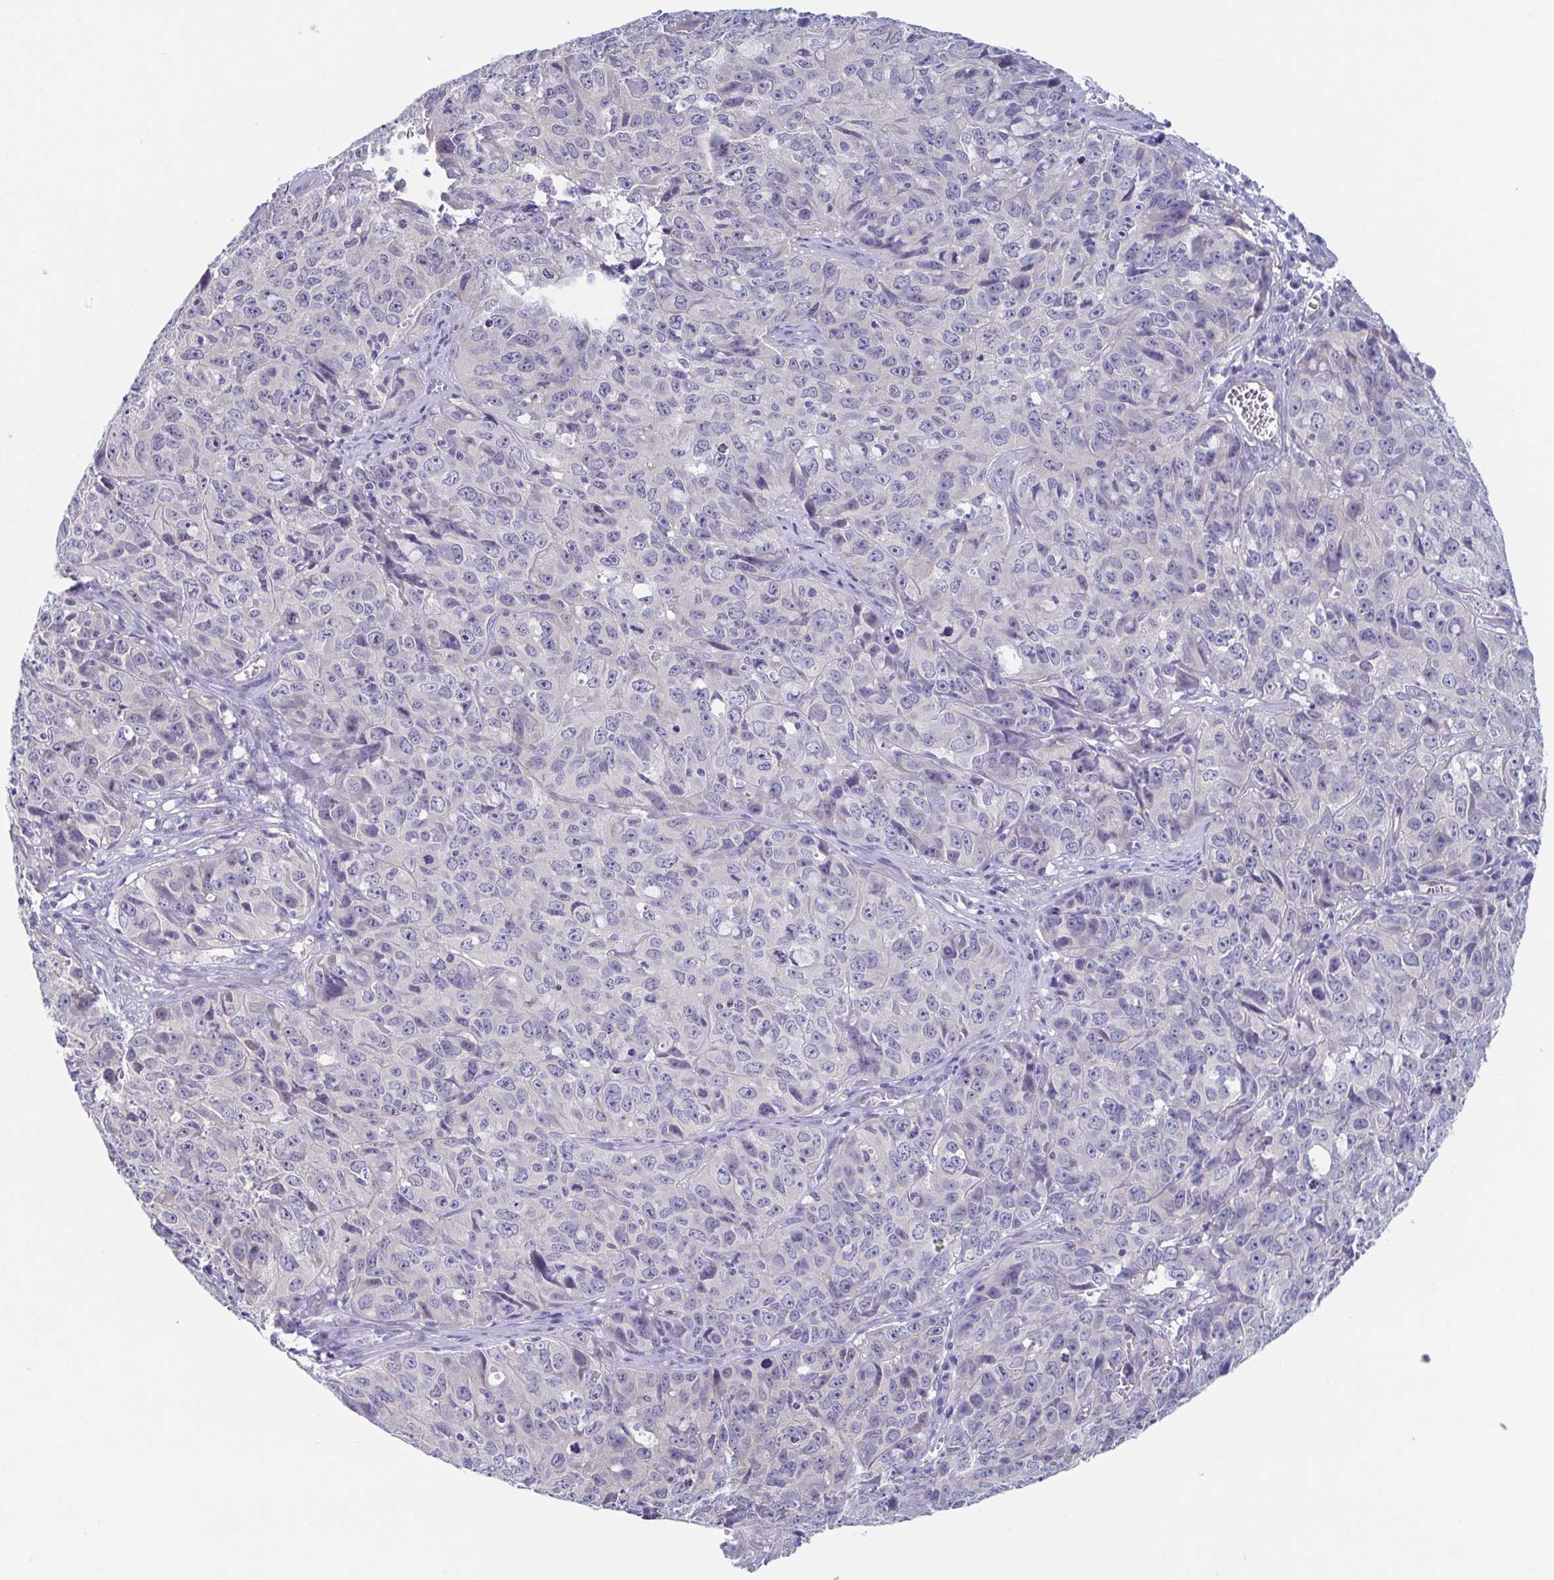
{"staining": {"intensity": "negative", "quantity": "none", "location": "none"}, "tissue": "cervical cancer", "cell_type": "Tumor cells", "image_type": "cancer", "snomed": [{"axis": "morphology", "description": "Squamous cell carcinoma, NOS"}, {"axis": "topography", "description": "Cervix"}], "caption": "This is a micrograph of immunohistochemistry (IHC) staining of cervical squamous cell carcinoma, which shows no expression in tumor cells. (Brightfield microscopy of DAB (3,3'-diaminobenzidine) immunohistochemistry (IHC) at high magnification).", "gene": "TEX12", "patient": {"sex": "female", "age": 28}}